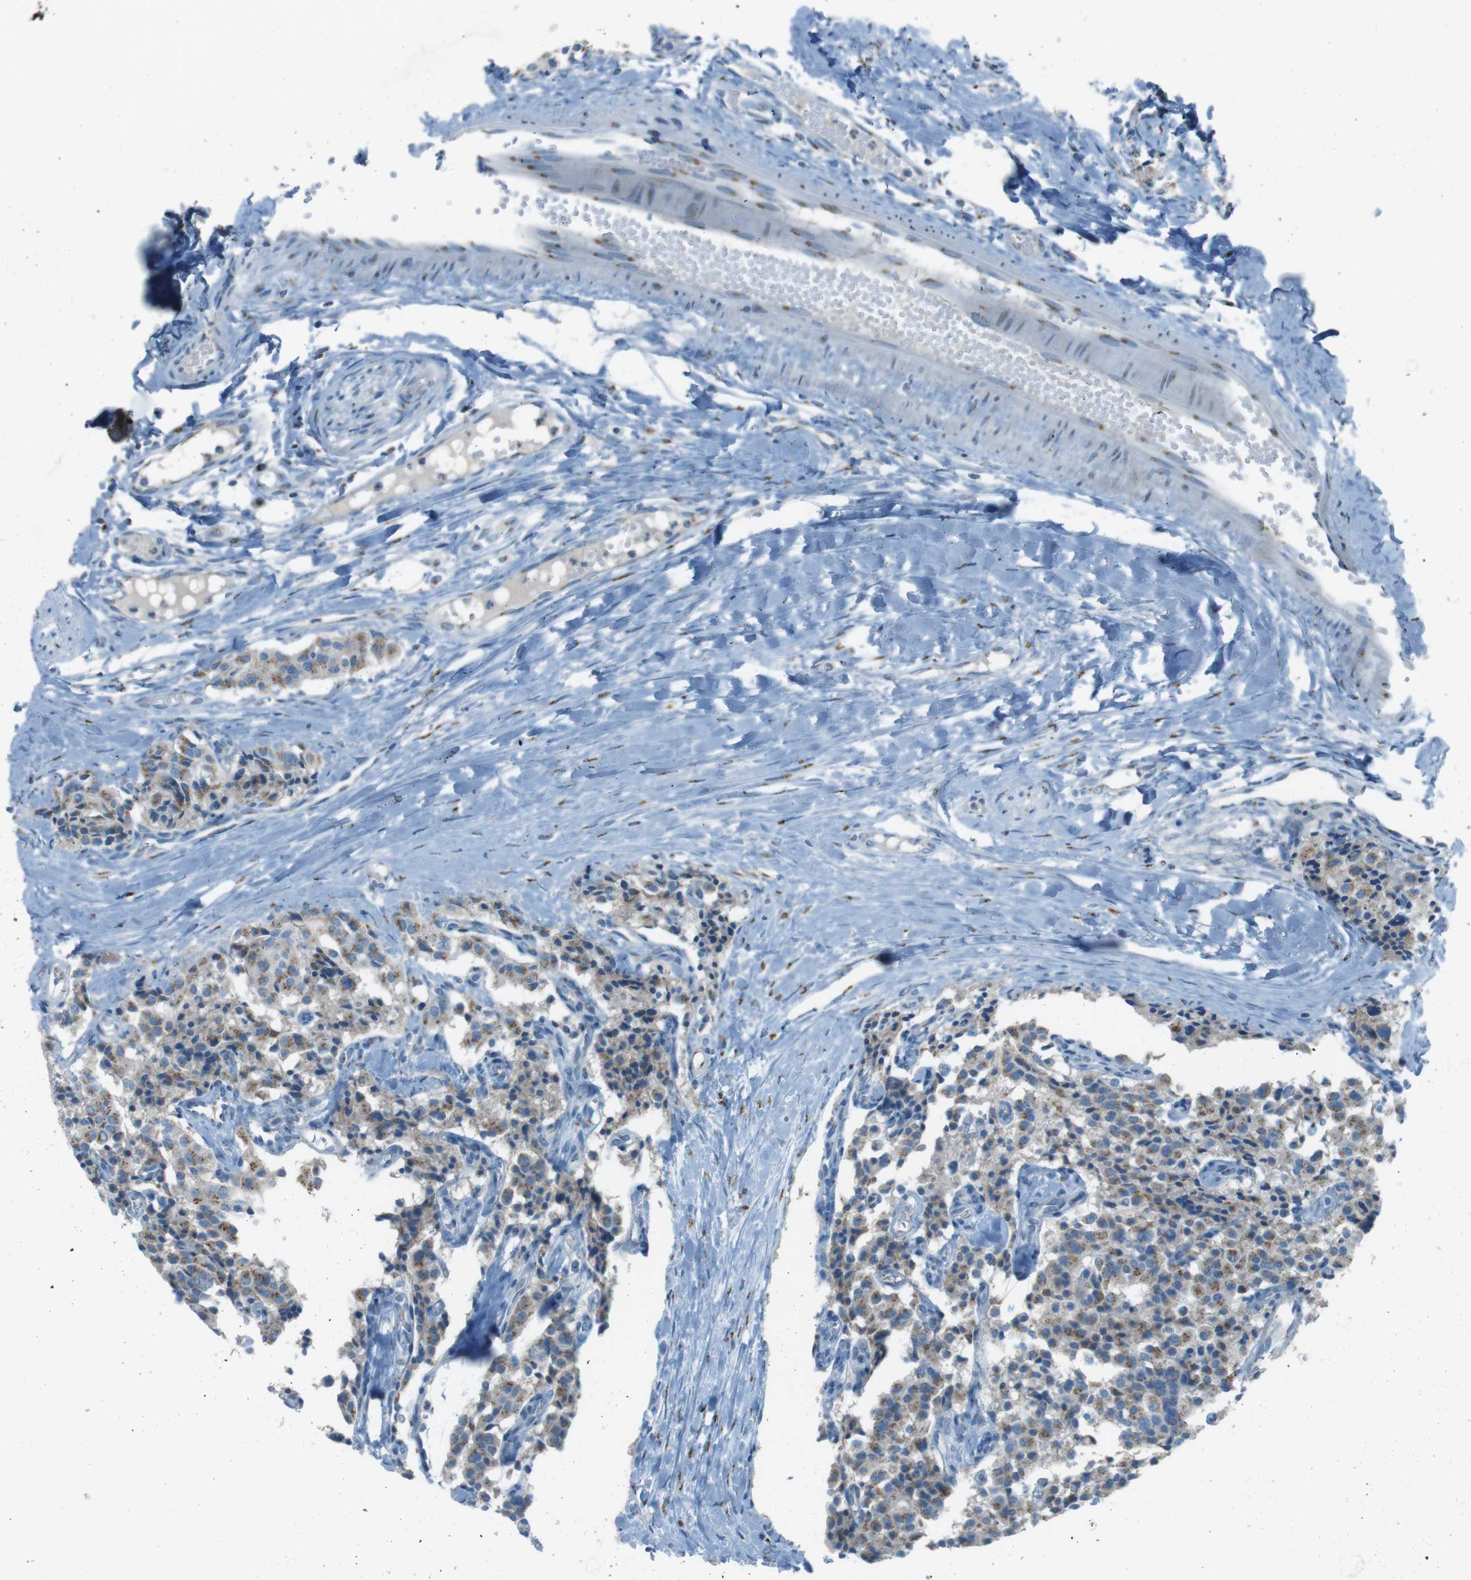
{"staining": {"intensity": "weak", "quantity": "25%-75%", "location": "cytoplasmic/membranous"}, "tissue": "carcinoid", "cell_type": "Tumor cells", "image_type": "cancer", "snomed": [{"axis": "morphology", "description": "Carcinoid, malignant, NOS"}, {"axis": "topography", "description": "Lung"}], "caption": "DAB immunohistochemical staining of malignant carcinoid reveals weak cytoplasmic/membranous protein positivity in about 25%-75% of tumor cells.", "gene": "TXNDC15", "patient": {"sex": "male", "age": 30}}